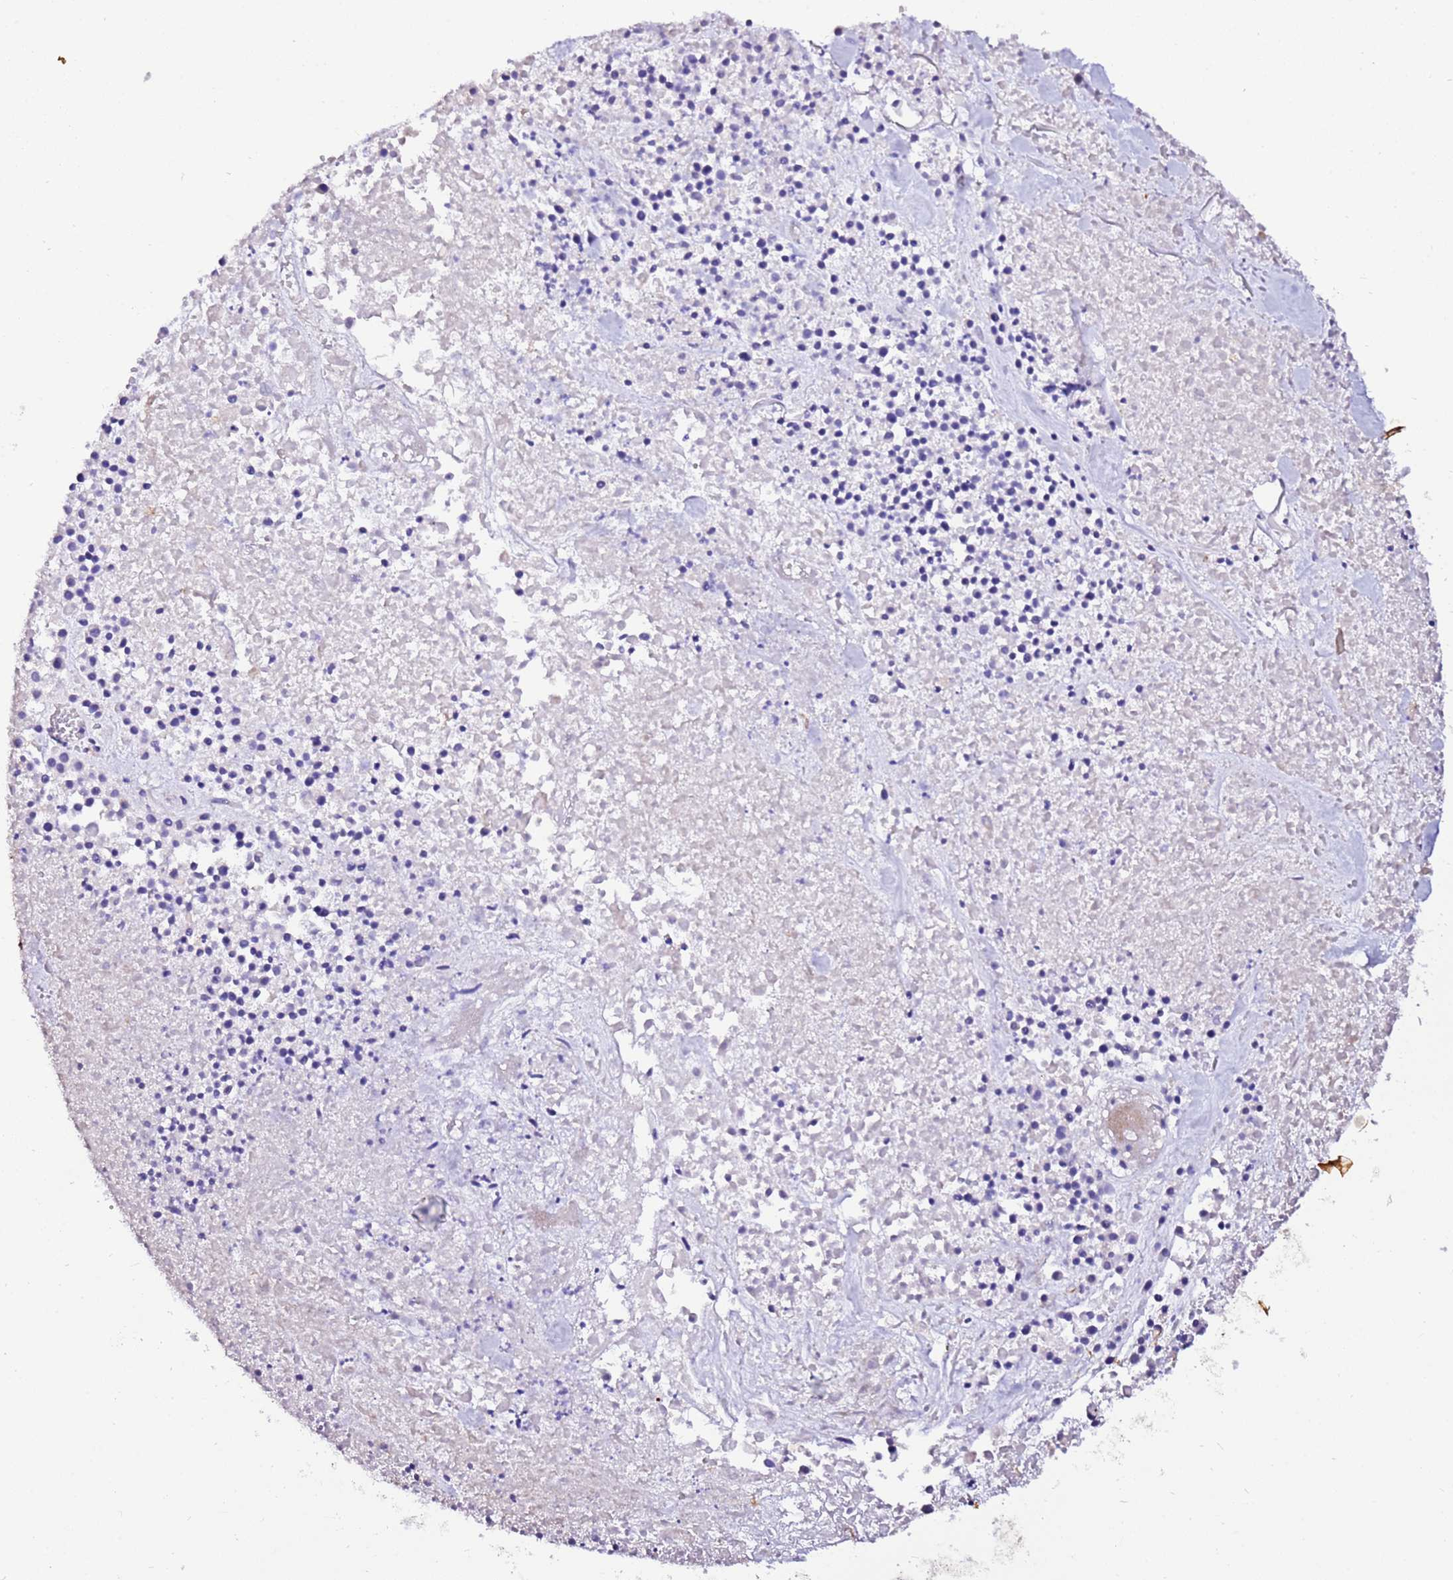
{"staining": {"intensity": "negative", "quantity": "none", "location": "none"}, "tissue": "melanoma", "cell_type": "Tumor cells", "image_type": "cancer", "snomed": [{"axis": "morphology", "description": "Malignant melanoma, Metastatic site"}, {"axis": "topography", "description": "Skin"}], "caption": "Immunohistochemistry (IHC) of human malignant melanoma (metastatic site) demonstrates no expression in tumor cells.", "gene": "ART5", "patient": {"sex": "female", "age": 81}}